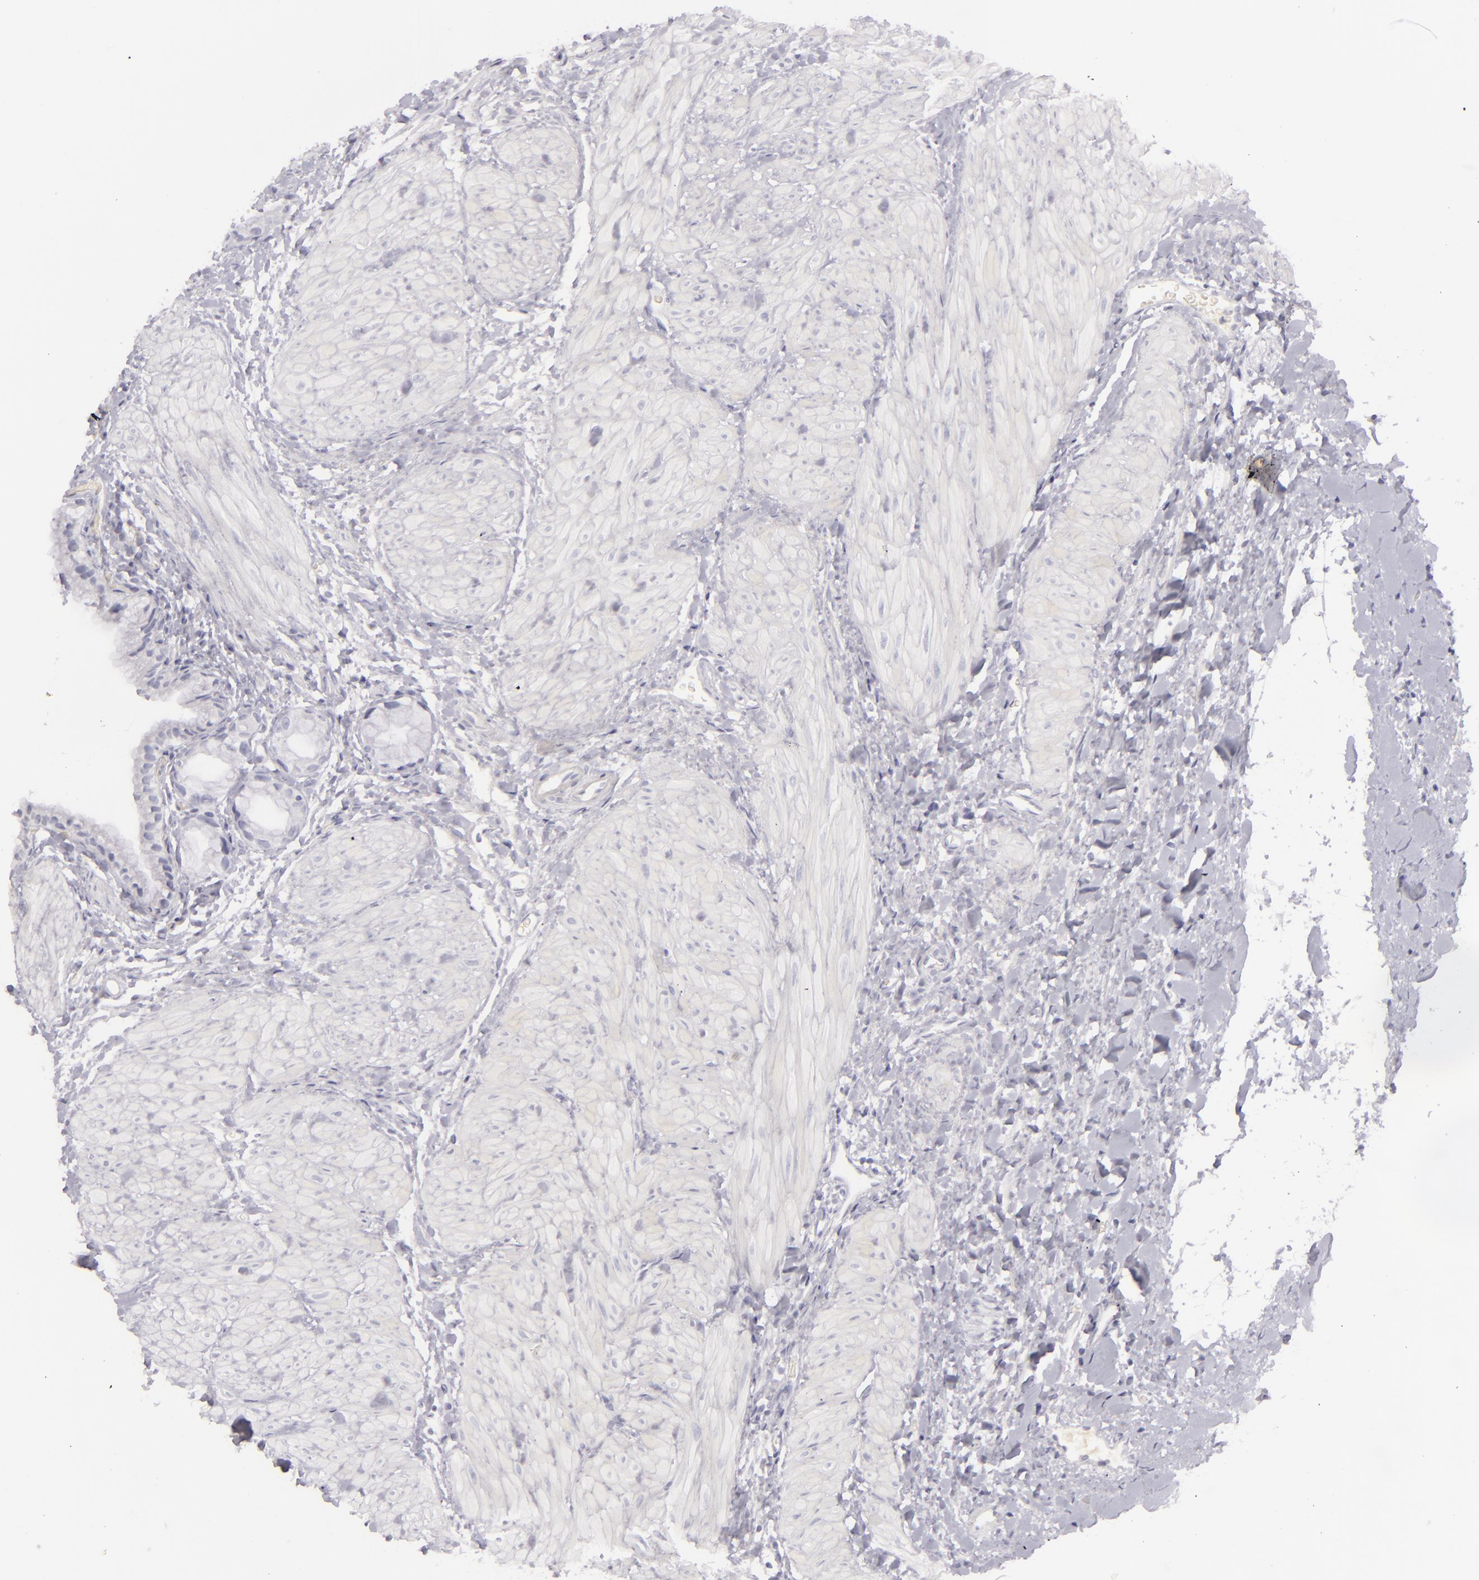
{"staining": {"intensity": "negative", "quantity": "none", "location": "none"}, "tissue": "gallbladder", "cell_type": "Glandular cells", "image_type": "normal", "snomed": [{"axis": "morphology", "description": "Normal tissue, NOS"}, {"axis": "morphology", "description": "Inflammation, NOS"}, {"axis": "topography", "description": "Gallbladder"}], "caption": "Micrograph shows no protein staining in glandular cells of unremarkable gallbladder. (Brightfield microscopy of DAB (3,3'-diaminobenzidine) immunohistochemistry at high magnification).", "gene": "CDX2", "patient": {"sex": "male", "age": 66}}